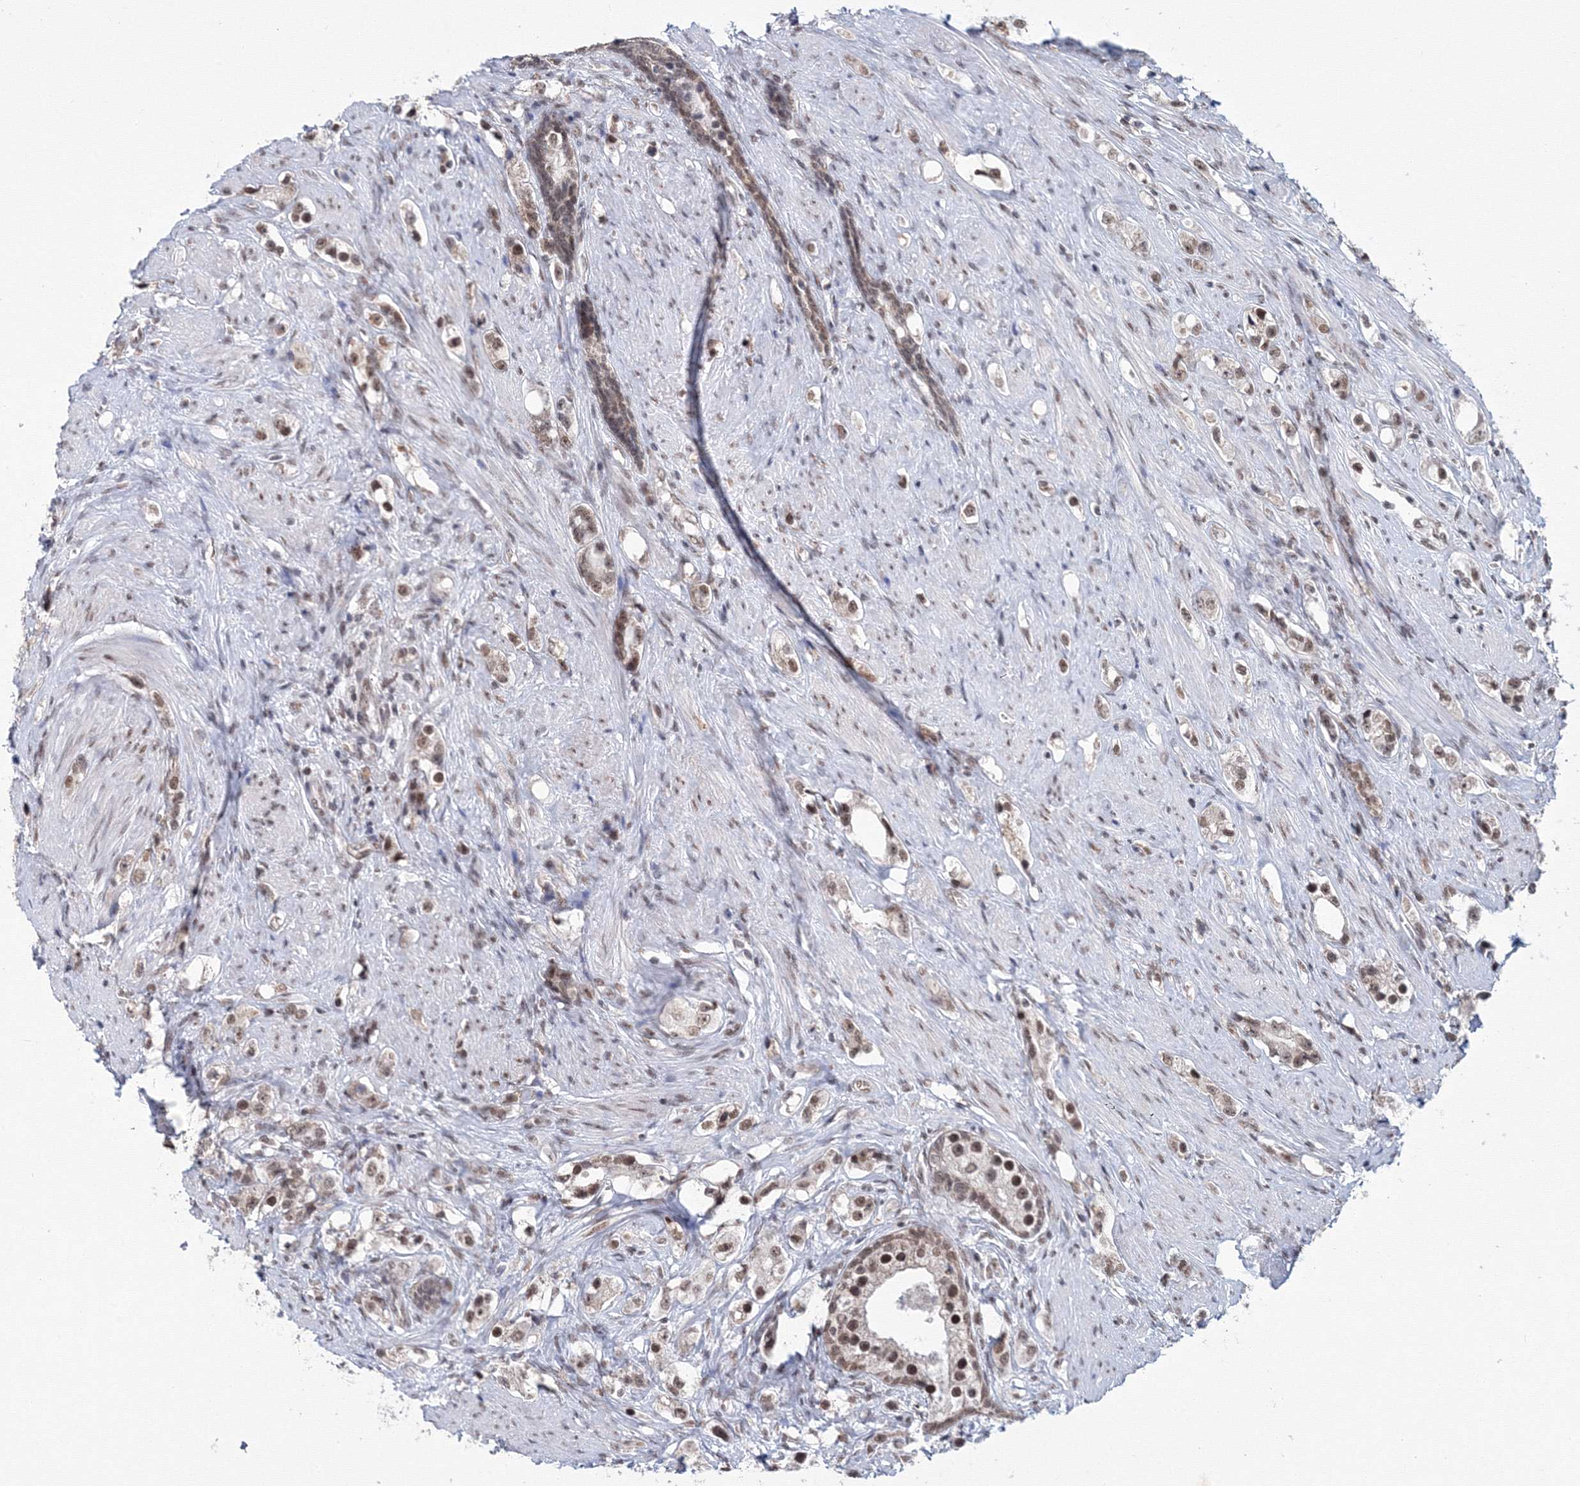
{"staining": {"intensity": "moderate", "quantity": ">75%", "location": "nuclear"}, "tissue": "prostate cancer", "cell_type": "Tumor cells", "image_type": "cancer", "snomed": [{"axis": "morphology", "description": "Adenocarcinoma, High grade"}, {"axis": "topography", "description": "Prostate"}], "caption": "A medium amount of moderate nuclear positivity is appreciated in approximately >75% of tumor cells in prostate cancer tissue.", "gene": "SF3B6", "patient": {"sex": "male", "age": 63}}